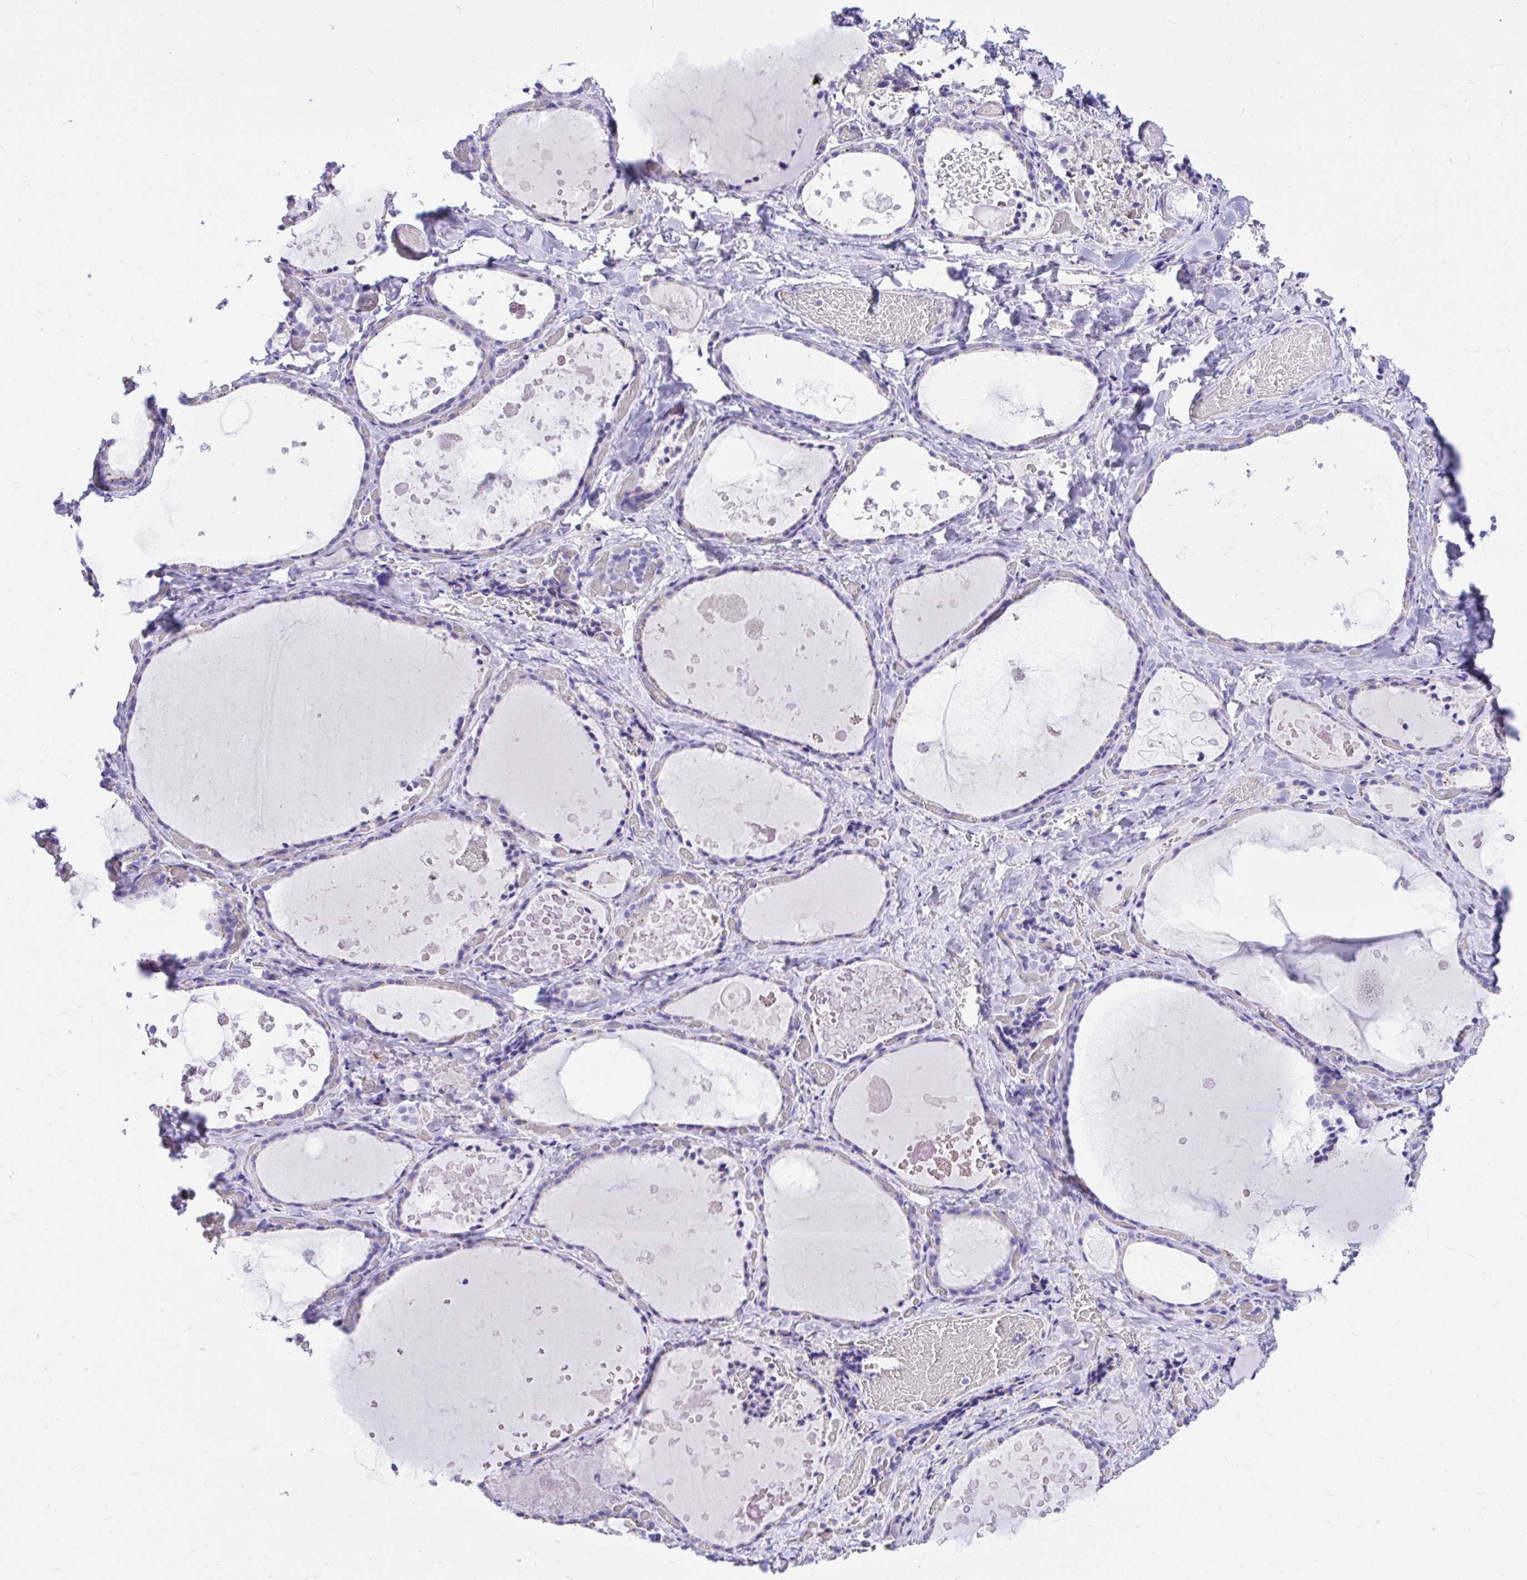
{"staining": {"intensity": "negative", "quantity": "none", "location": "none"}, "tissue": "thyroid gland", "cell_type": "Glandular cells", "image_type": "normal", "snomed": [{"axis": "morphology", "description": "Normal tissue, NOS"}, {"axis": "topography", "description": "Thyroid gland"}], "caption": "Glandular cells show no significant expression in benign thyroid gland. (Immunohistochemistry (ihc), brightfield microscopy, high magnification).", "gene": "MON1A", "patient": {"sex": "female", "age": 56}}